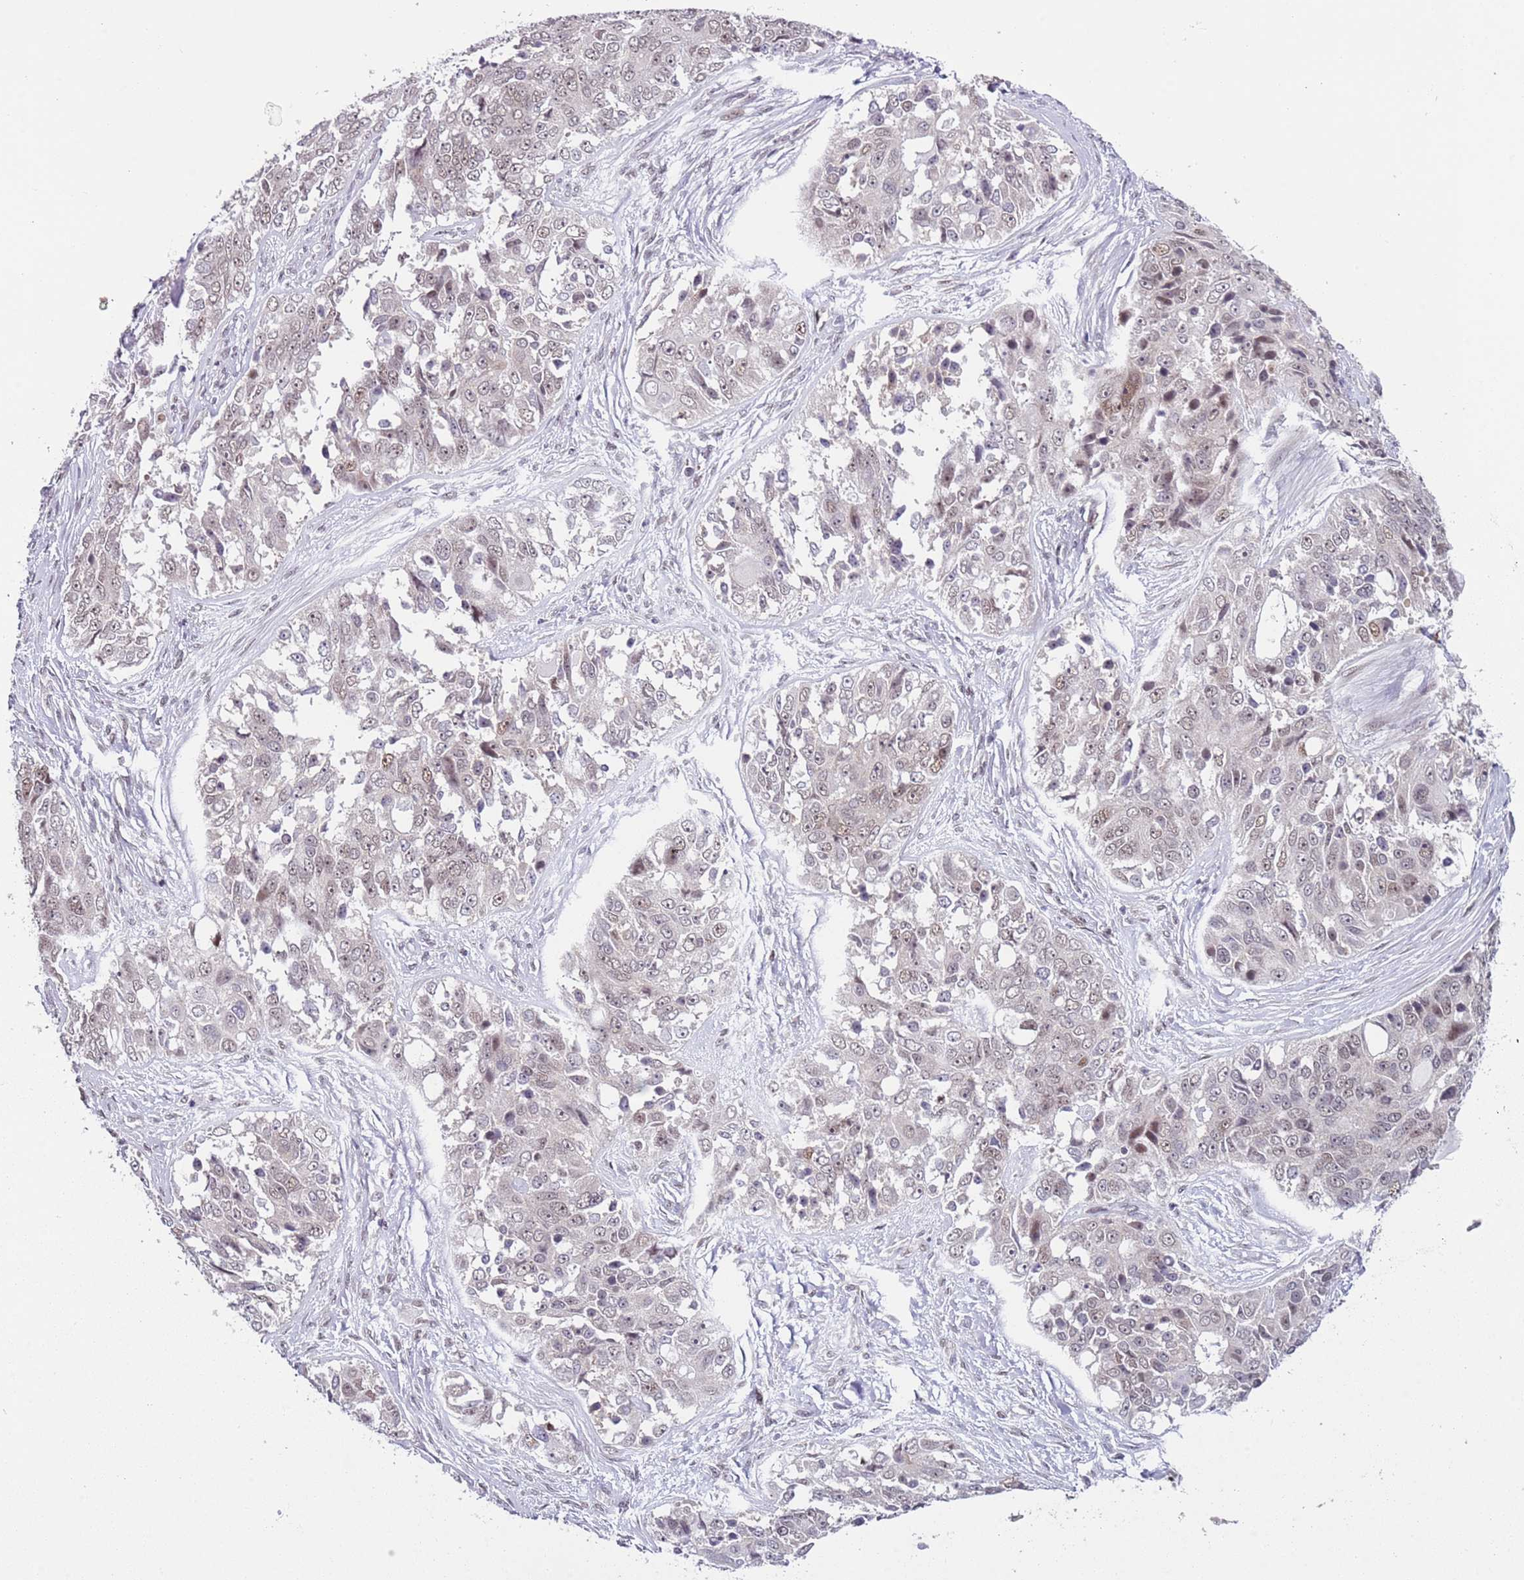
{"staining": {"intensity": "weak", "quantity": "<25%", "location": "nuclear"}, "tissue": "ovarian cancer", "cell_type": "Tumor cells", "image_type": "cancer", "snomed": [{"axis": "morphology", "description": "Carcinoma, endometroid"}, {"axis": "topography", "description": "Ovary"}], "caption": "Endometroid carcinoma (ovarian) was stained to show a protein in brown. There is no significant staining in tumor cells.", "gene": "SLC25A32", "patient": {"sex": "female", "age": 51}}